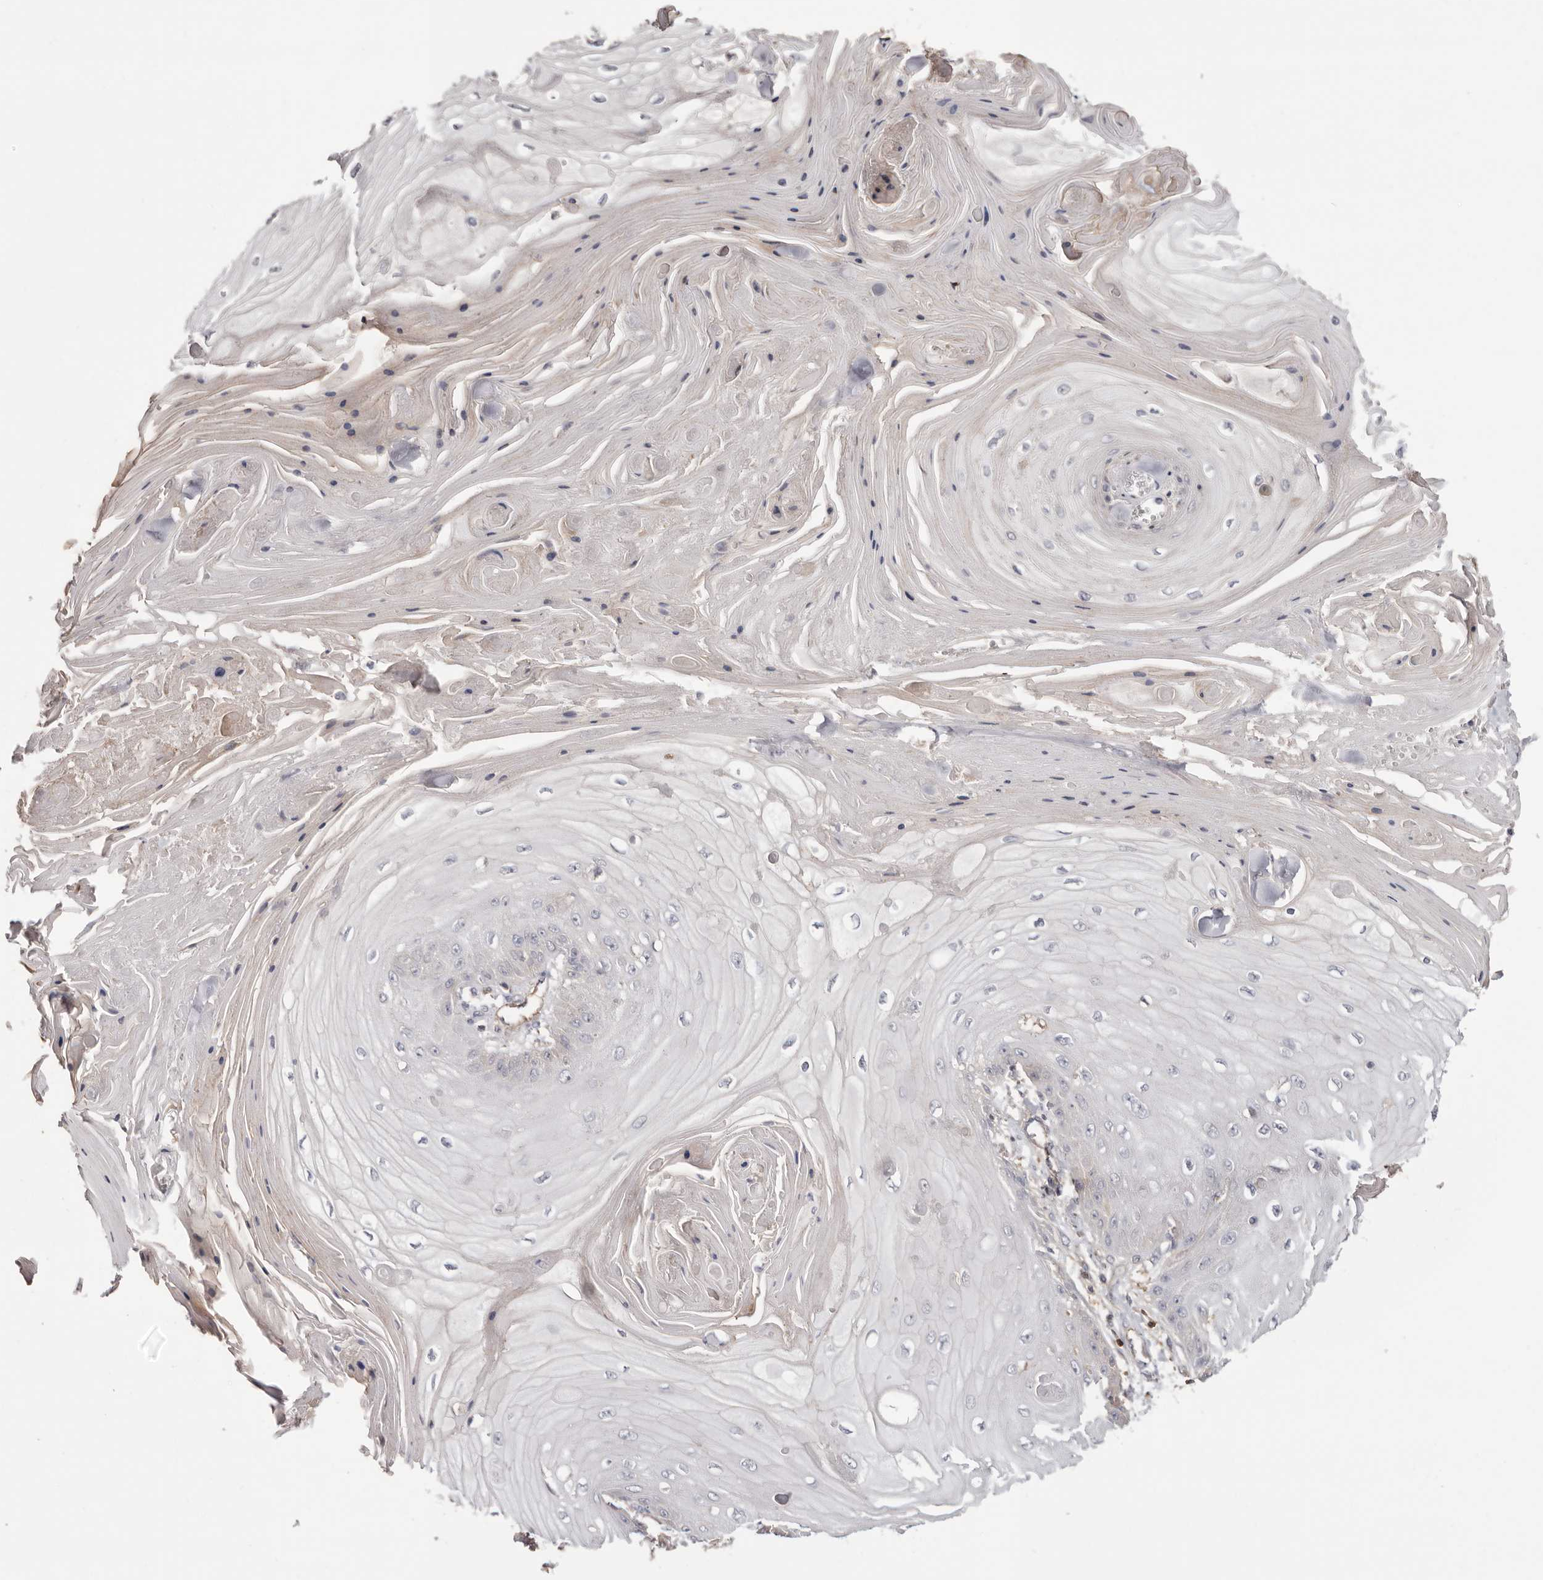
{"staining": {"intensity": "negative", "quantity": "none", "location": "none"}, "tissue": "skin cancer", "cell_type": "Tumor cells", "image_type": "cancer", "snomed": [{"axis": "morphology", "description": "Squamous cell carcinoma, NOS"}, {"axis": "topography", "description": "Skin"}], "caption": "DAB immunohistochemical staining of skin cancer (squamous cell carcinoma) shows no significant positivity in tumor cells.", "gene": "MMACHC", "patient": {"sex": "male", "age": 74}}